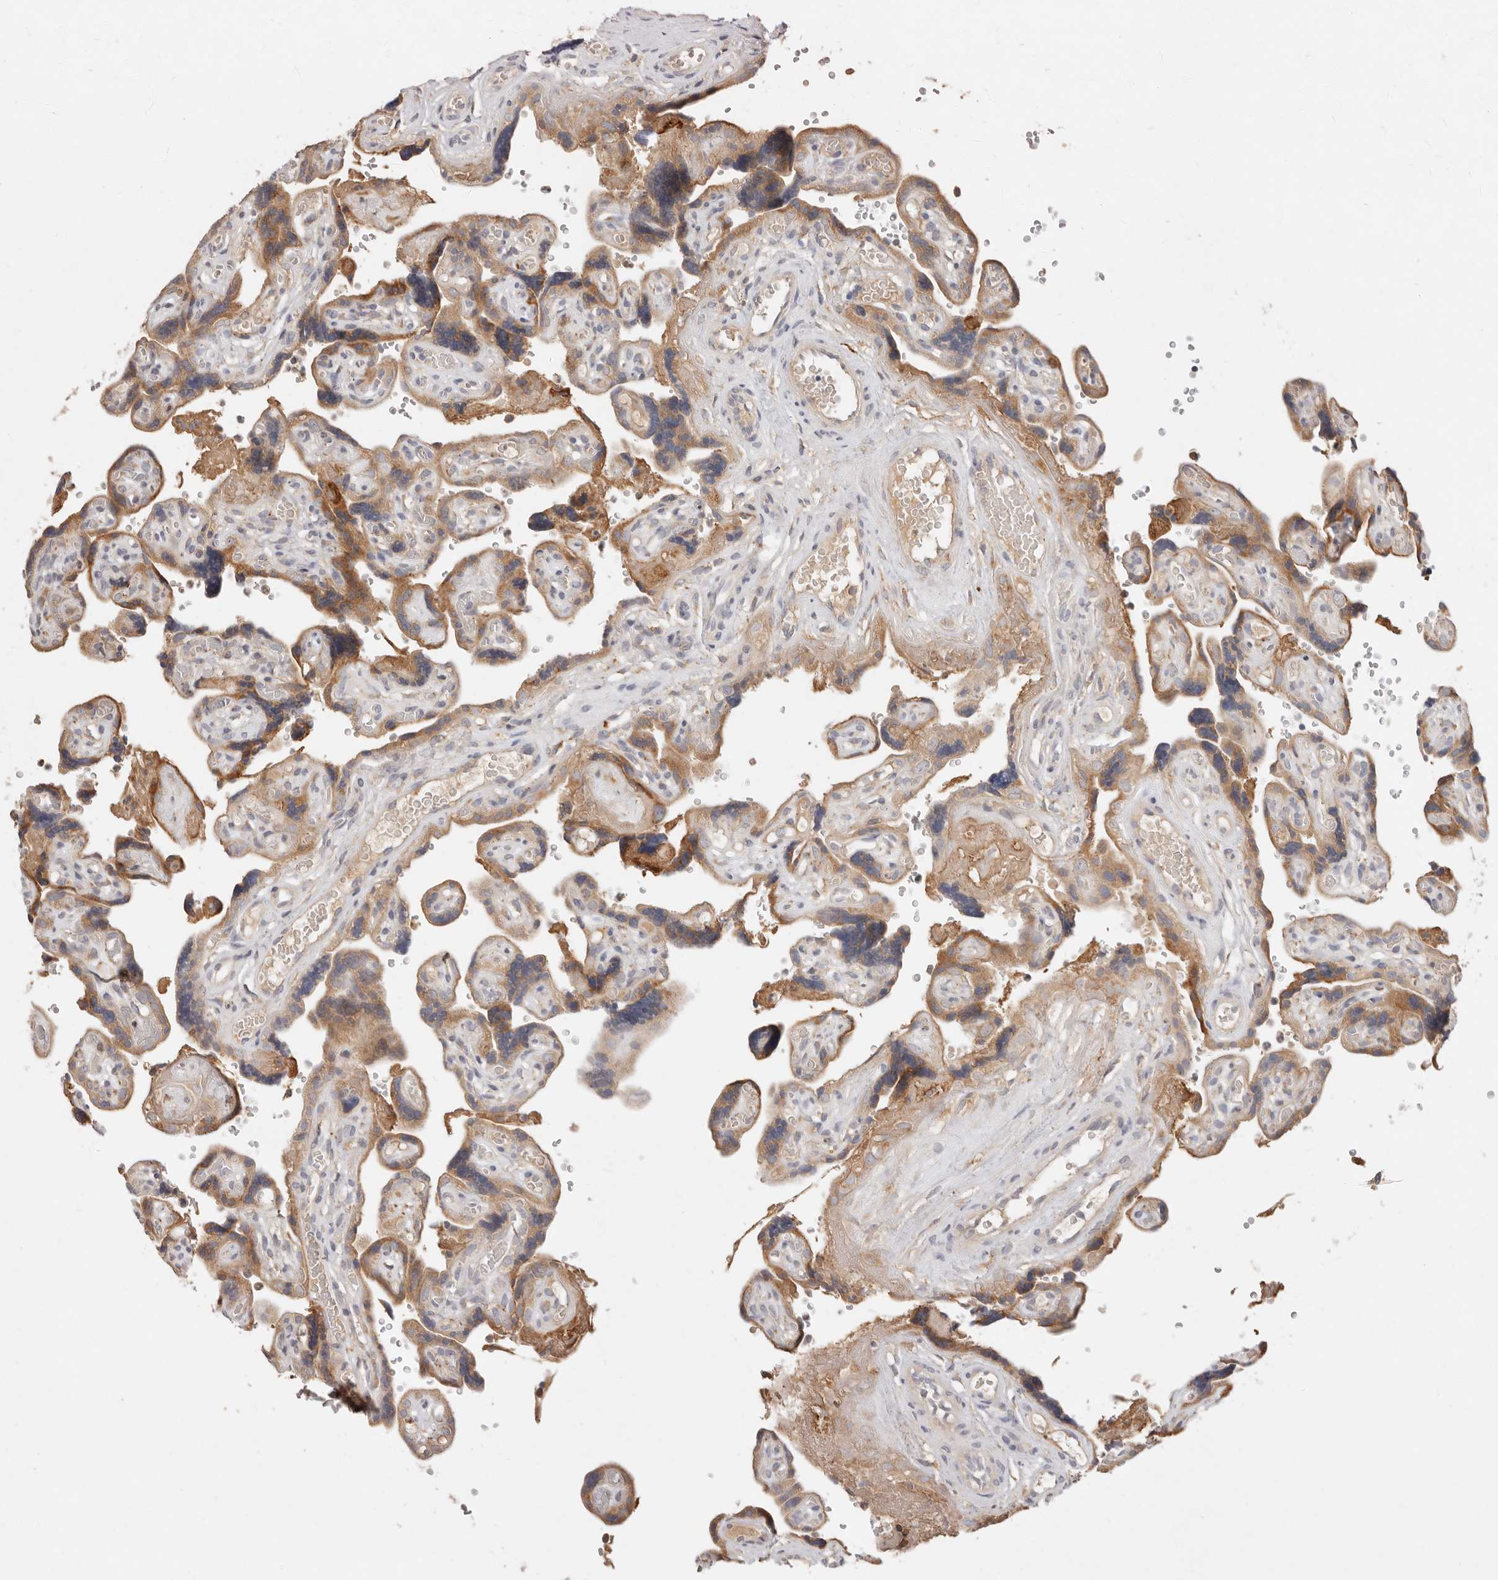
{"staining": {"intensity": "moderate", "quantity": ">75%", "location": "cytoplasmic/membranous"}, "tissue": "placenta", "cell_type": "Trophoblastic cells", "image_type": "normal", "snomed": [{"axis": "morphology", "description": "Normal tissue, NOS"}, {"axis": "topography", "description": "Placenta"}], "caption": "Placenta stained with immunohistochemistry (IHC) displays moderate cytoplasmic/membranous positivity in approximately >75% of trophoblastic cells. (IHC, brightfield microscopy, high magnification).", "gene": "ARHGEF10L", "patient": {"sex": "female", "age": 30}}